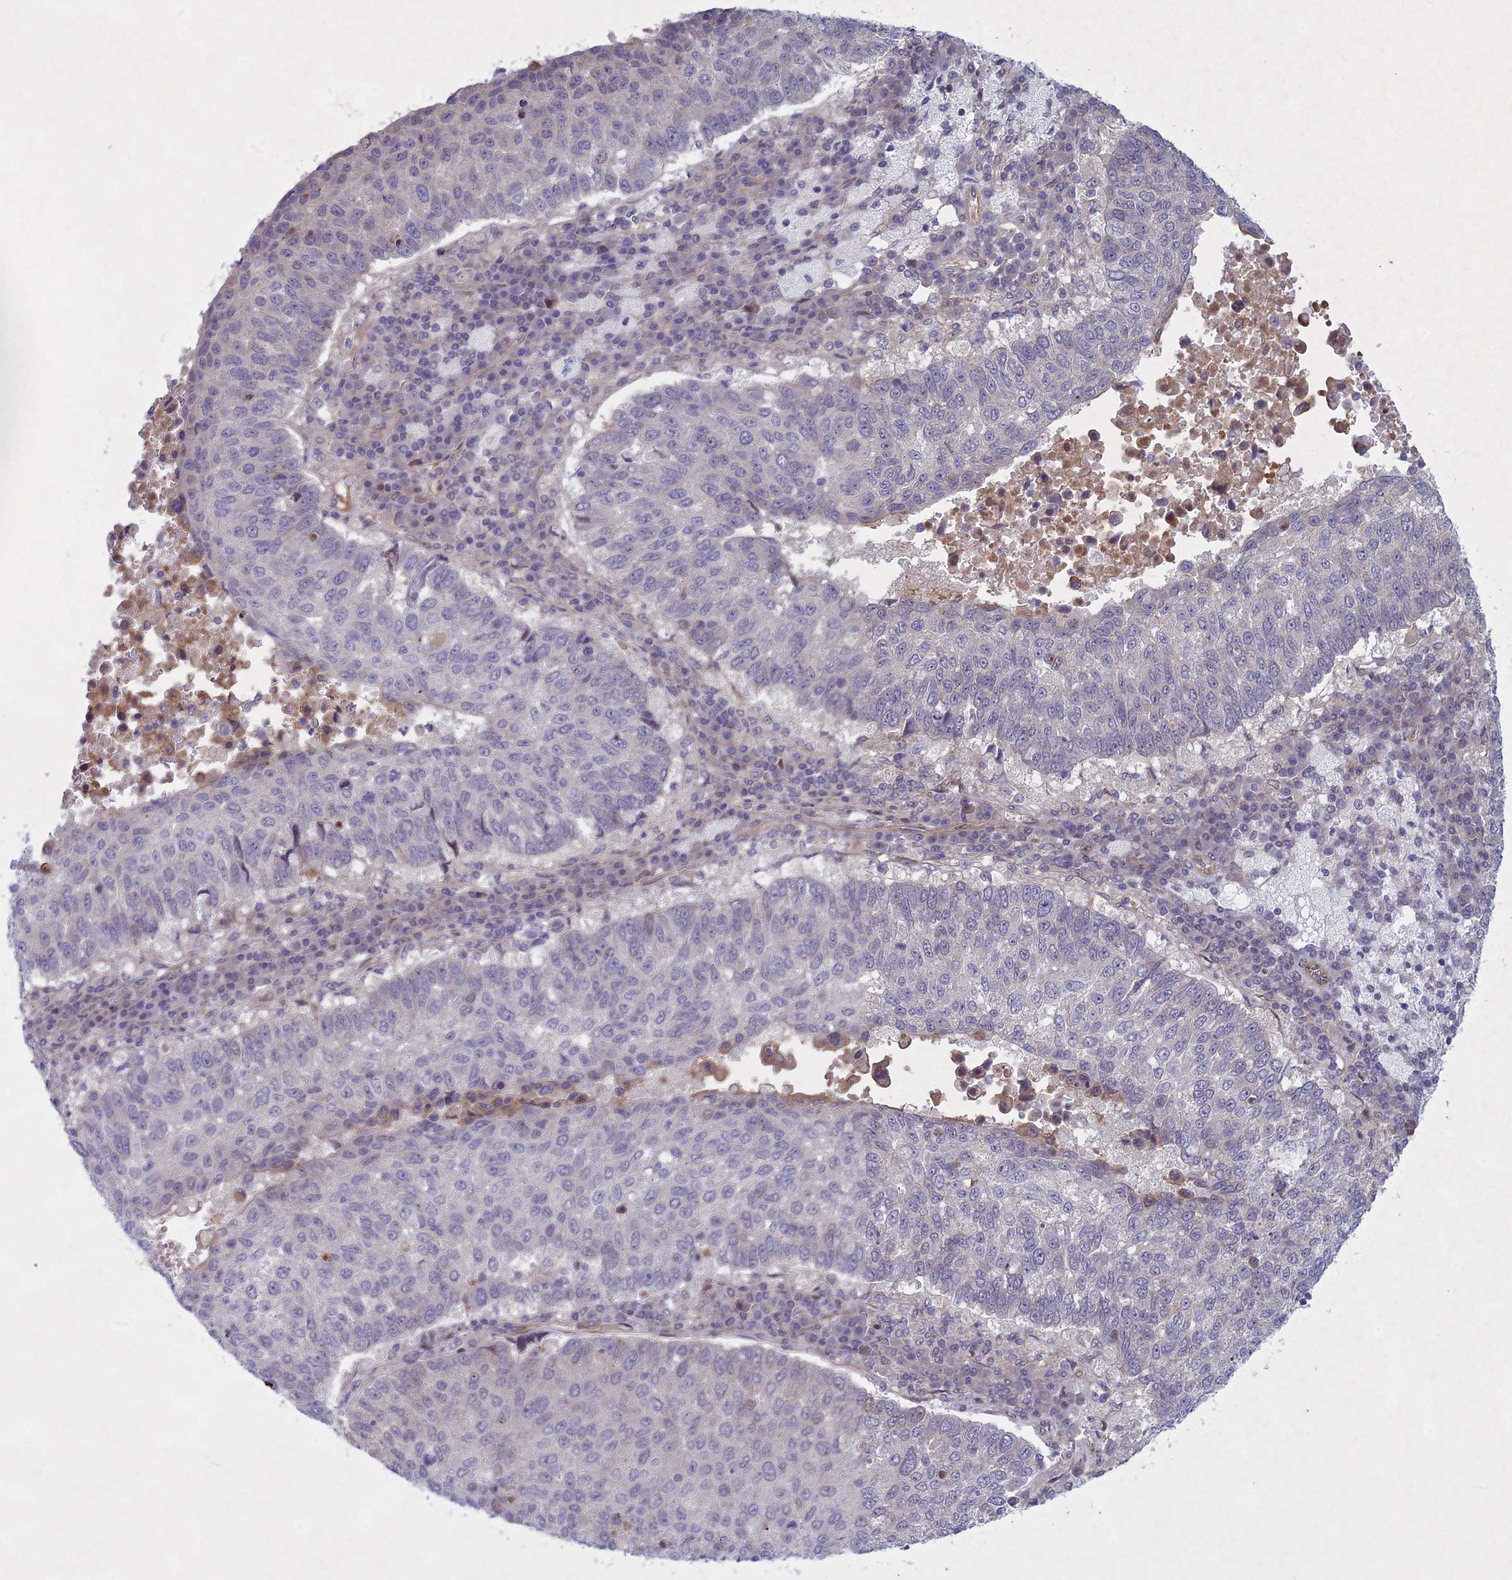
{"staining": {"intensity": "negative", "quantity": "none", "location": "none"}, "tissue": "lung cancer", "cell_type": "Tumor cells", "image_type": "cancer", "snomed": [{"axis": "morphology", "description": "Squamous cell carcinoma, NOS"}, {"axis": "topography", "description": "Lung"}], "caption": "Image shows no protein staining in tumor cells of squamous cell carcinoma (lung) tissue.", "gene": "PTHLH", "patient": {"sex": "male", "age": 73}}